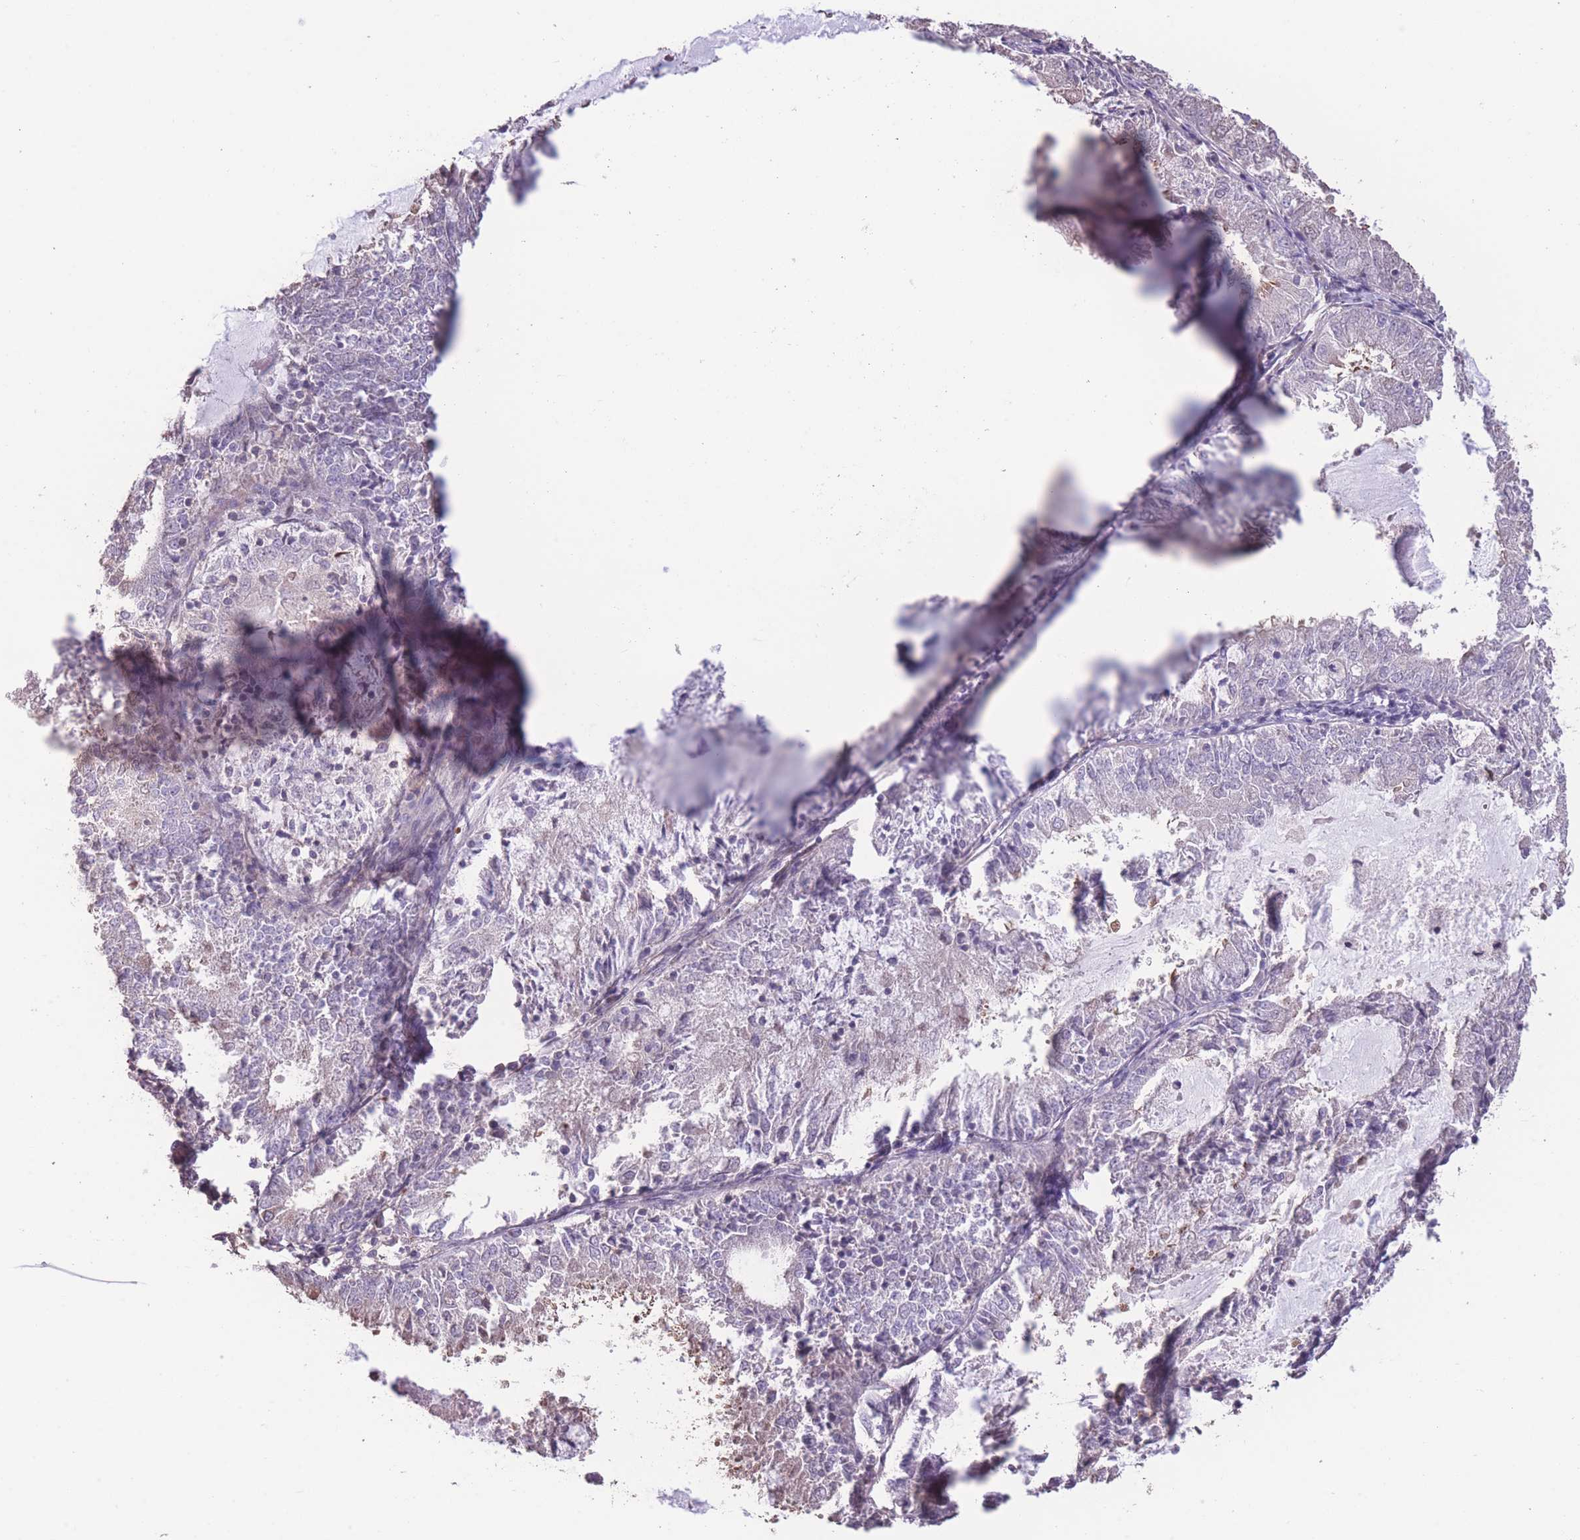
{"staining": {"intensity": "negative", "quantity": "none", "location": "none"}, "tissue": "endometrial cancer", "cell_type": "Tumor cells", "image_type": "cancer", "snomed": [{"axis": "morphology", "description": "Adenocarcinoma, NOS"}, {"axis": "topography", "description": "Endometrium"}], "caption": "High magnification brightfield microscopy of endometrial cancer stained with DAB (brown) and counterstained with hematoxylin (blue): tumor cells show no significant expression. (DAB (3,3'-diaminobenzidine) immunohistochemistry (IHC) with hematoxylin counter stain).", "gene": "RSPH10B", "patient": {"sex": "female", "age": 57}}